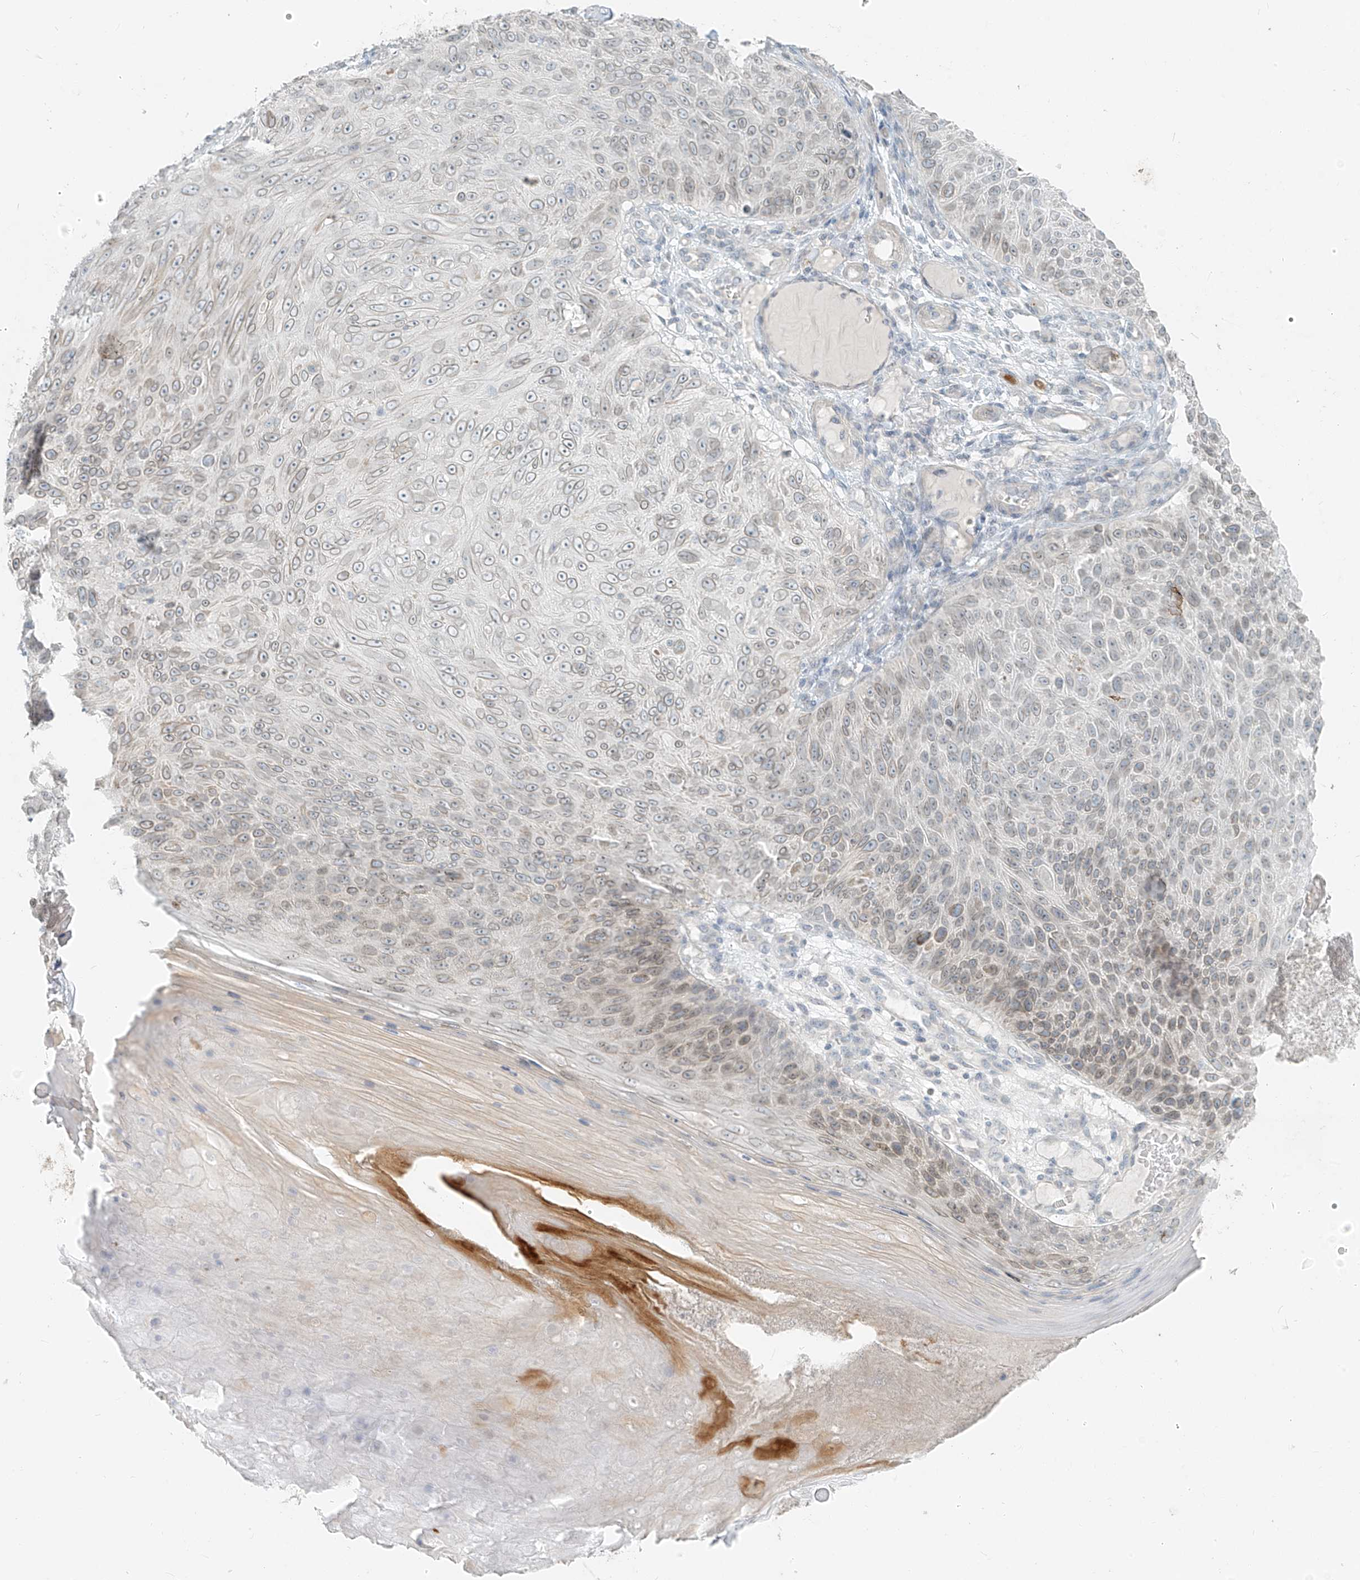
{"staining": {"intensity": "weak", "quantity": "25%-75%", "location": "cytoplasmic/membranous,nuclear"}, "tissue": "skin cancer", "cell_type": "Tumor cells", "image_type": "cancer", "snomed": [{"axis": "morphology", "description": "Squamous cell carcinoma, NOS"}, {"axis": "topography", "description": "Skin"}], "caption": "Immunohistochemical staining of human skin squamous cell carcinoma shows weak cytoplasmic/membranous and nuclear protein staining in about 25%-75% of tumor cells.", "gene": "OSBPL7", "patient": {"sex": "female", "age": 88}}